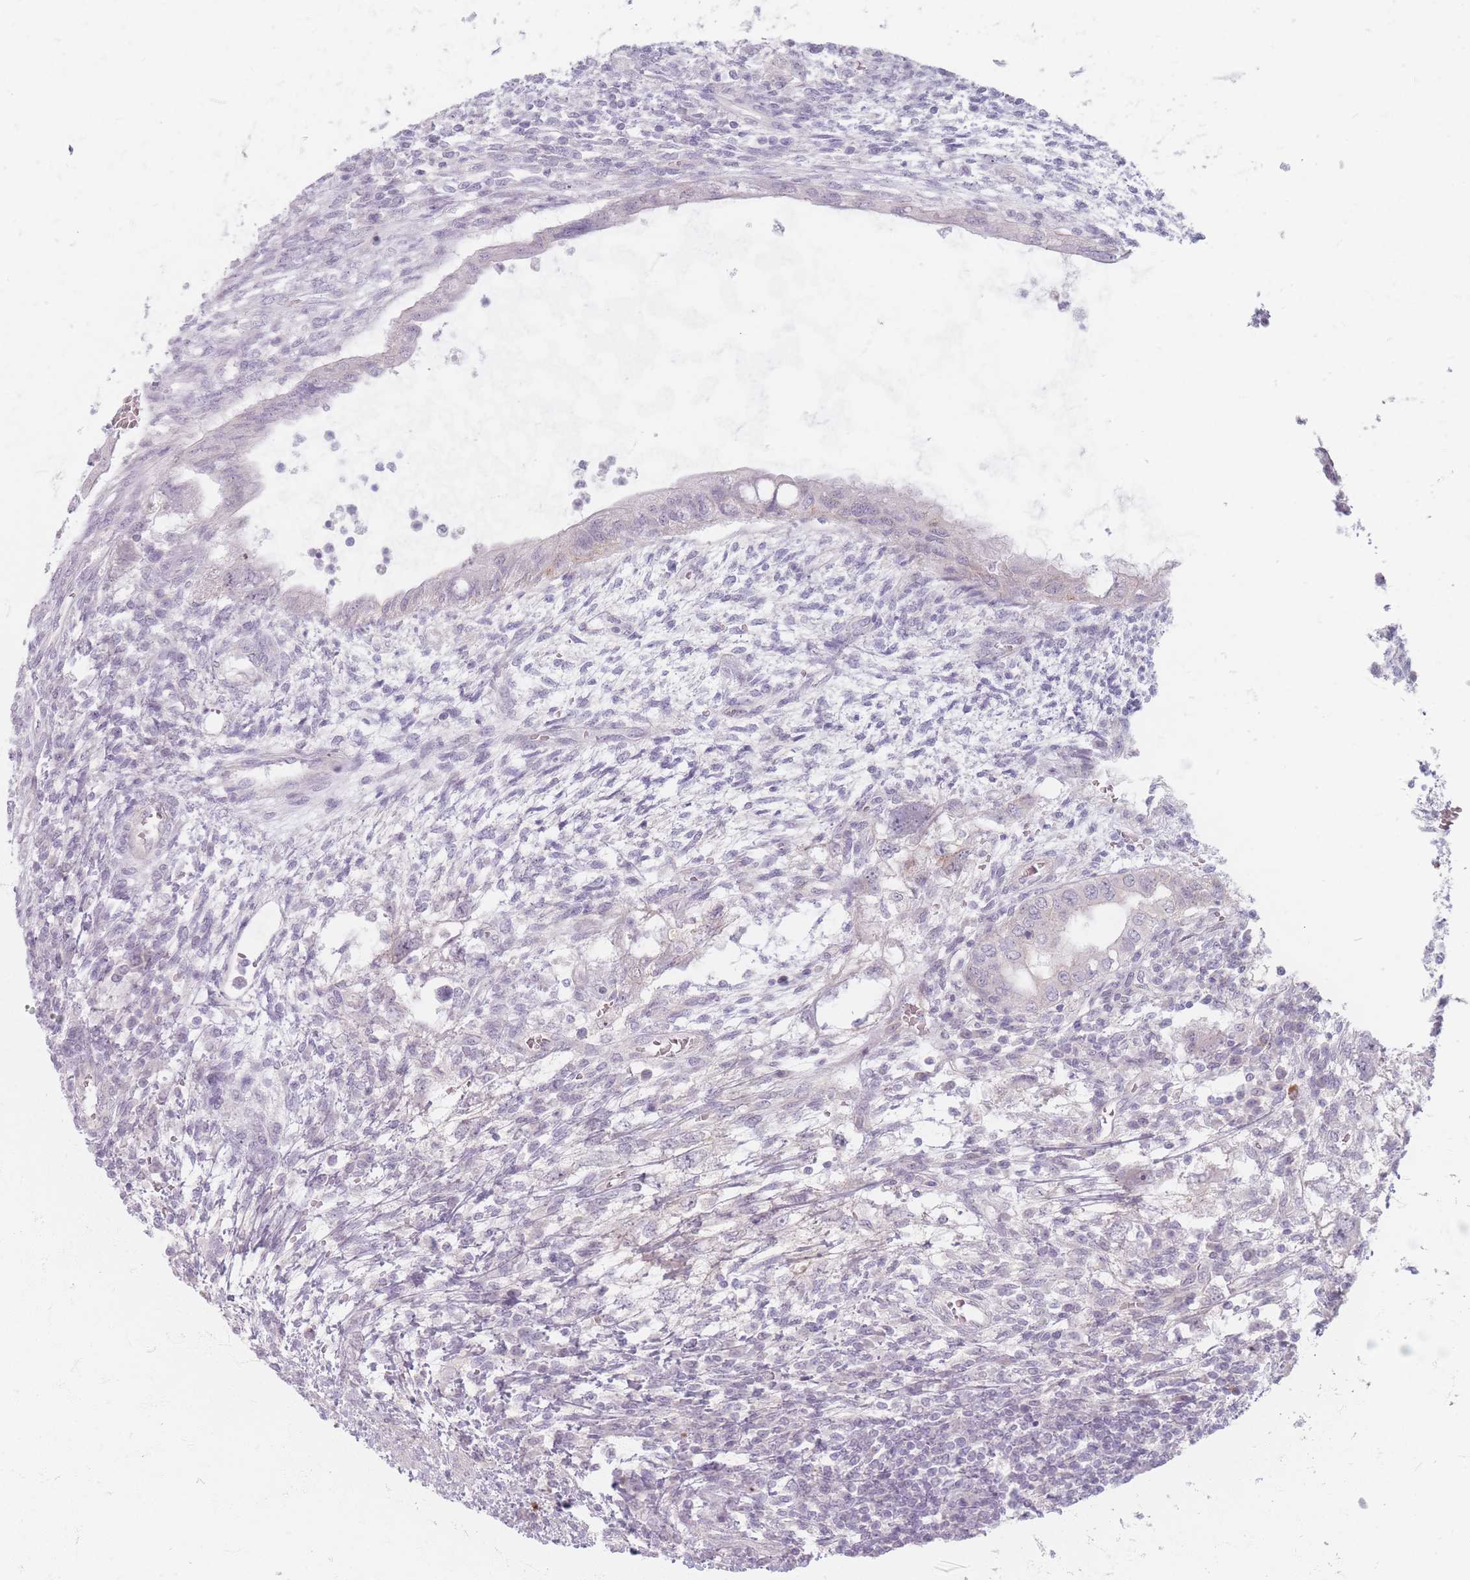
{"staining": {"intensity": "negative", "quantity": "none", "location": "none"}, "tissue": "testis cancer", "cell_type": "Tumor cells", "image_type": "cancer", "snomed": [{"axis": "morphology", "description": "Carcinoma, Embryonal, NOS"}, {"axis": "topography", "description": "Testis"}], "caption": "This is an IHC histopathology image of embryonal carcinoma (testis). There is no expression in tumor cells.", "gene": "GABRA6", "patient": {"sex": "male", "age": 26}}